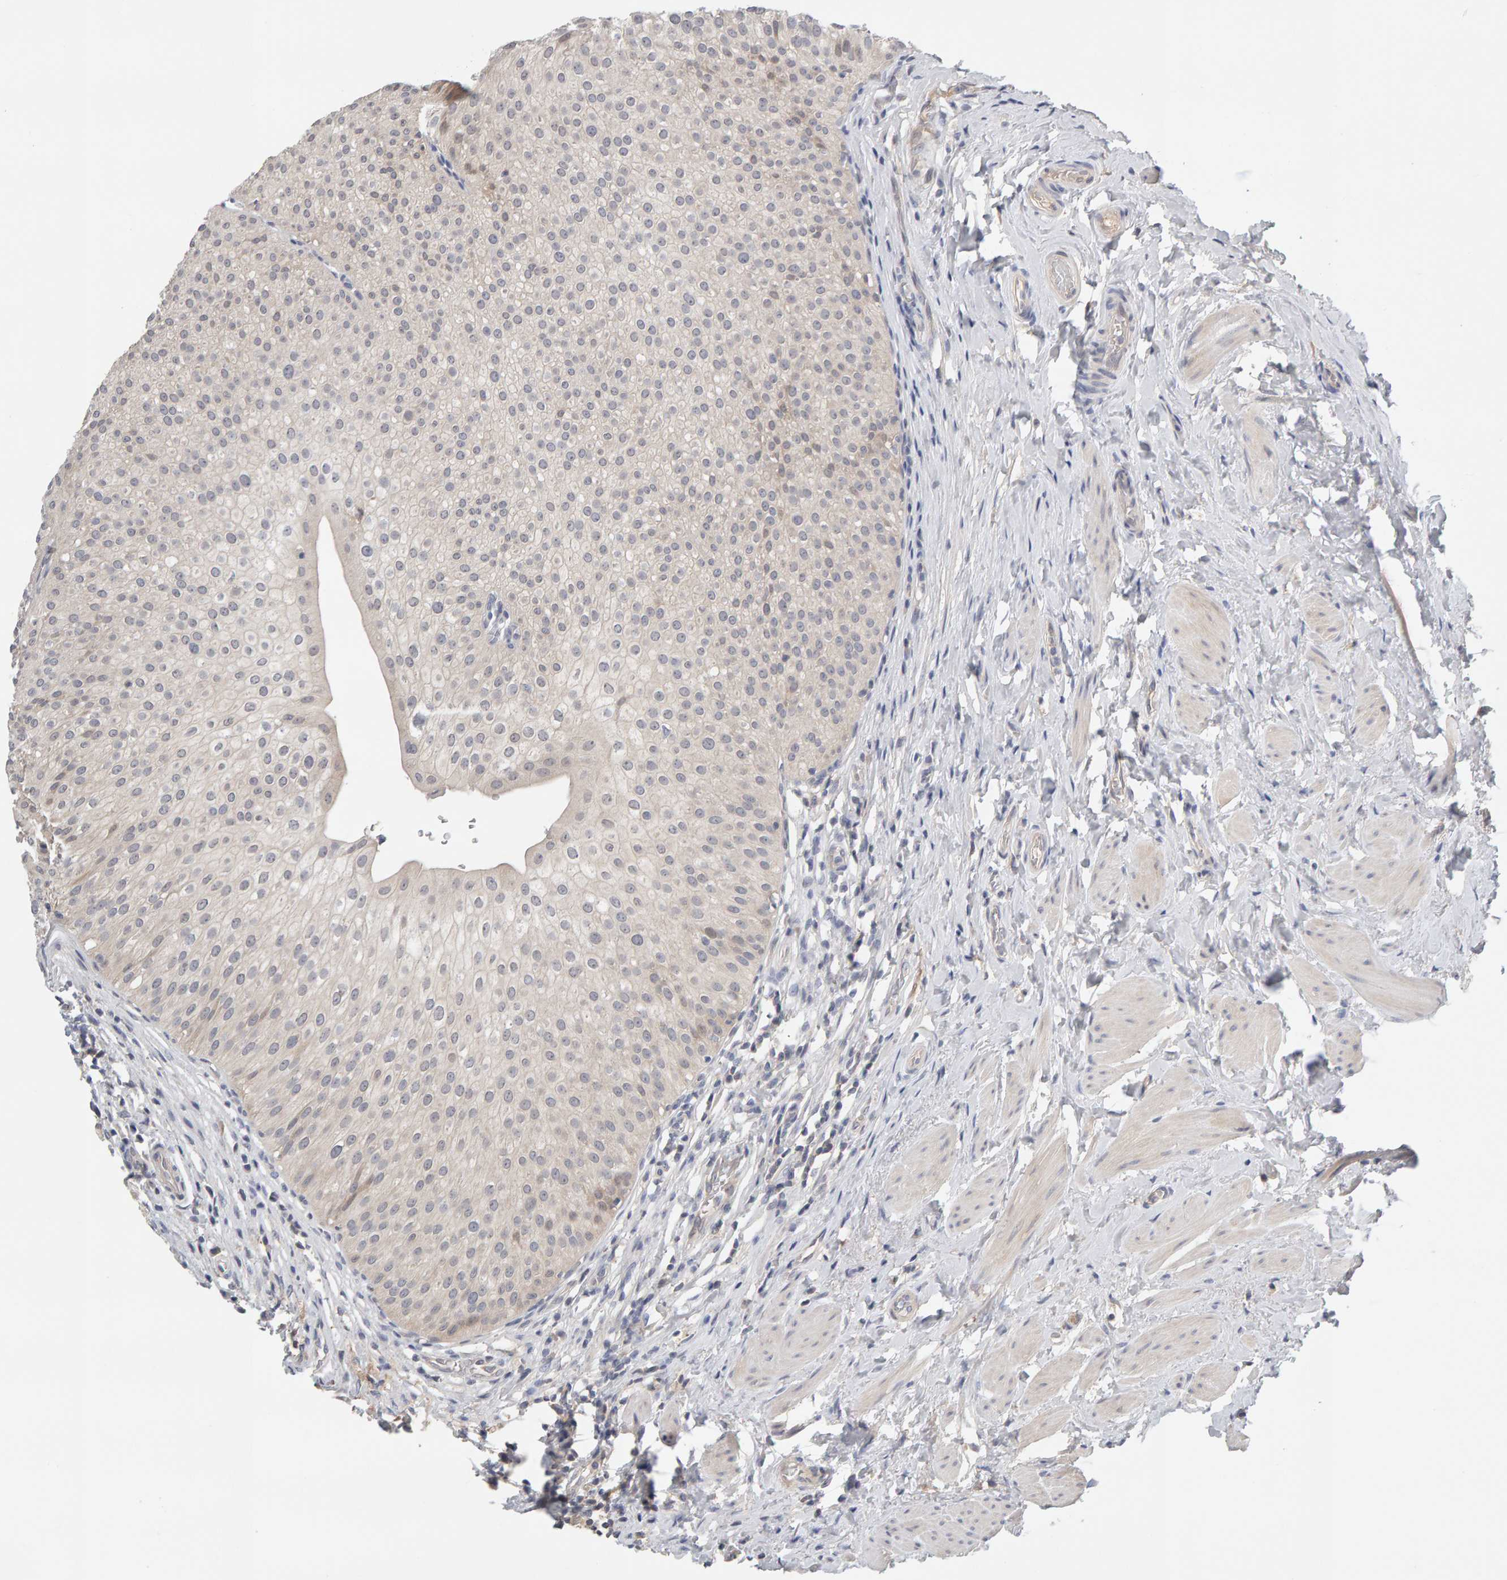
{"staining": {"intensity": "negative", "quantity": "none", "location": "none"}, "tissue": "urothelial cancer", "cell_type": "Tumor cells", "image_type": "cancer", "snomed": [{"axis": "morphology", "description": "Normal tissue, NOS"}, {"axis": "morphology", "description": "Urothelial carcinoma, Low grade"}, {"axis": "topography", "description": "Smooth muscle"}, {"axis": "topography", "description": "Urinary bladder"}], "caption": "High magnification brightfield microscopy of urothelial carcinoma (low-grade) stained with DAB (brown) and counterstained with hematoxylin (blue): tumor cells show no significant staining.", "gene": "GFUS", "patient": {"sex": "male", "age": 60}}